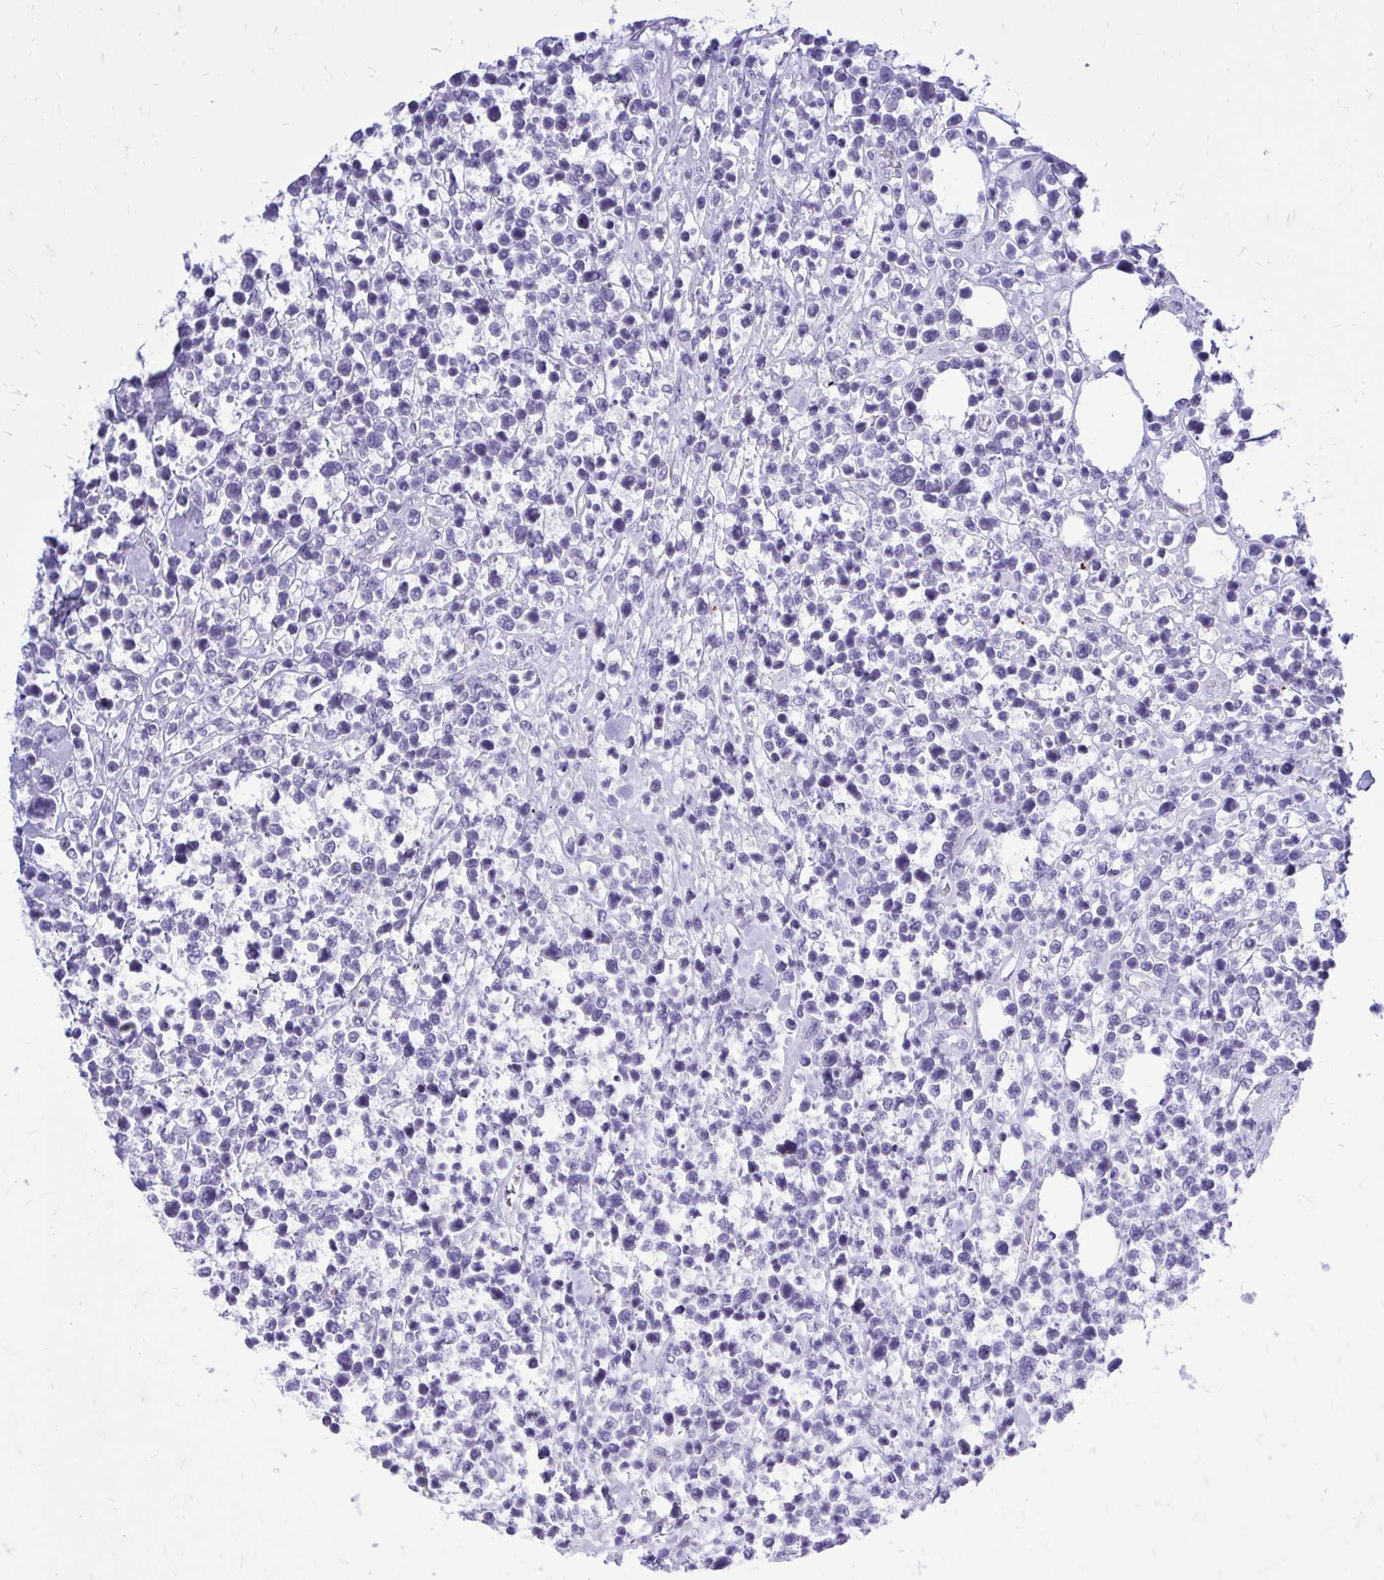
{"staining": {"intensity": "negative", "quantity": "none", "location": "none"}, "tissue": "lymphoma", "cell_type": "Tumor cells", "image_type": "cancer", "snomed": [{"axis": "morphology", "description": "Malignant lymphoma, non-Hodgkin's type, Low grade"}, {"axis": "topography", "description": "Lymph node"}], "caption": "Tumor cells are negative for brown protein staining in lymphoma.", "gene": "GABRA1", "patient": {"sex": "male", "age": 60}}